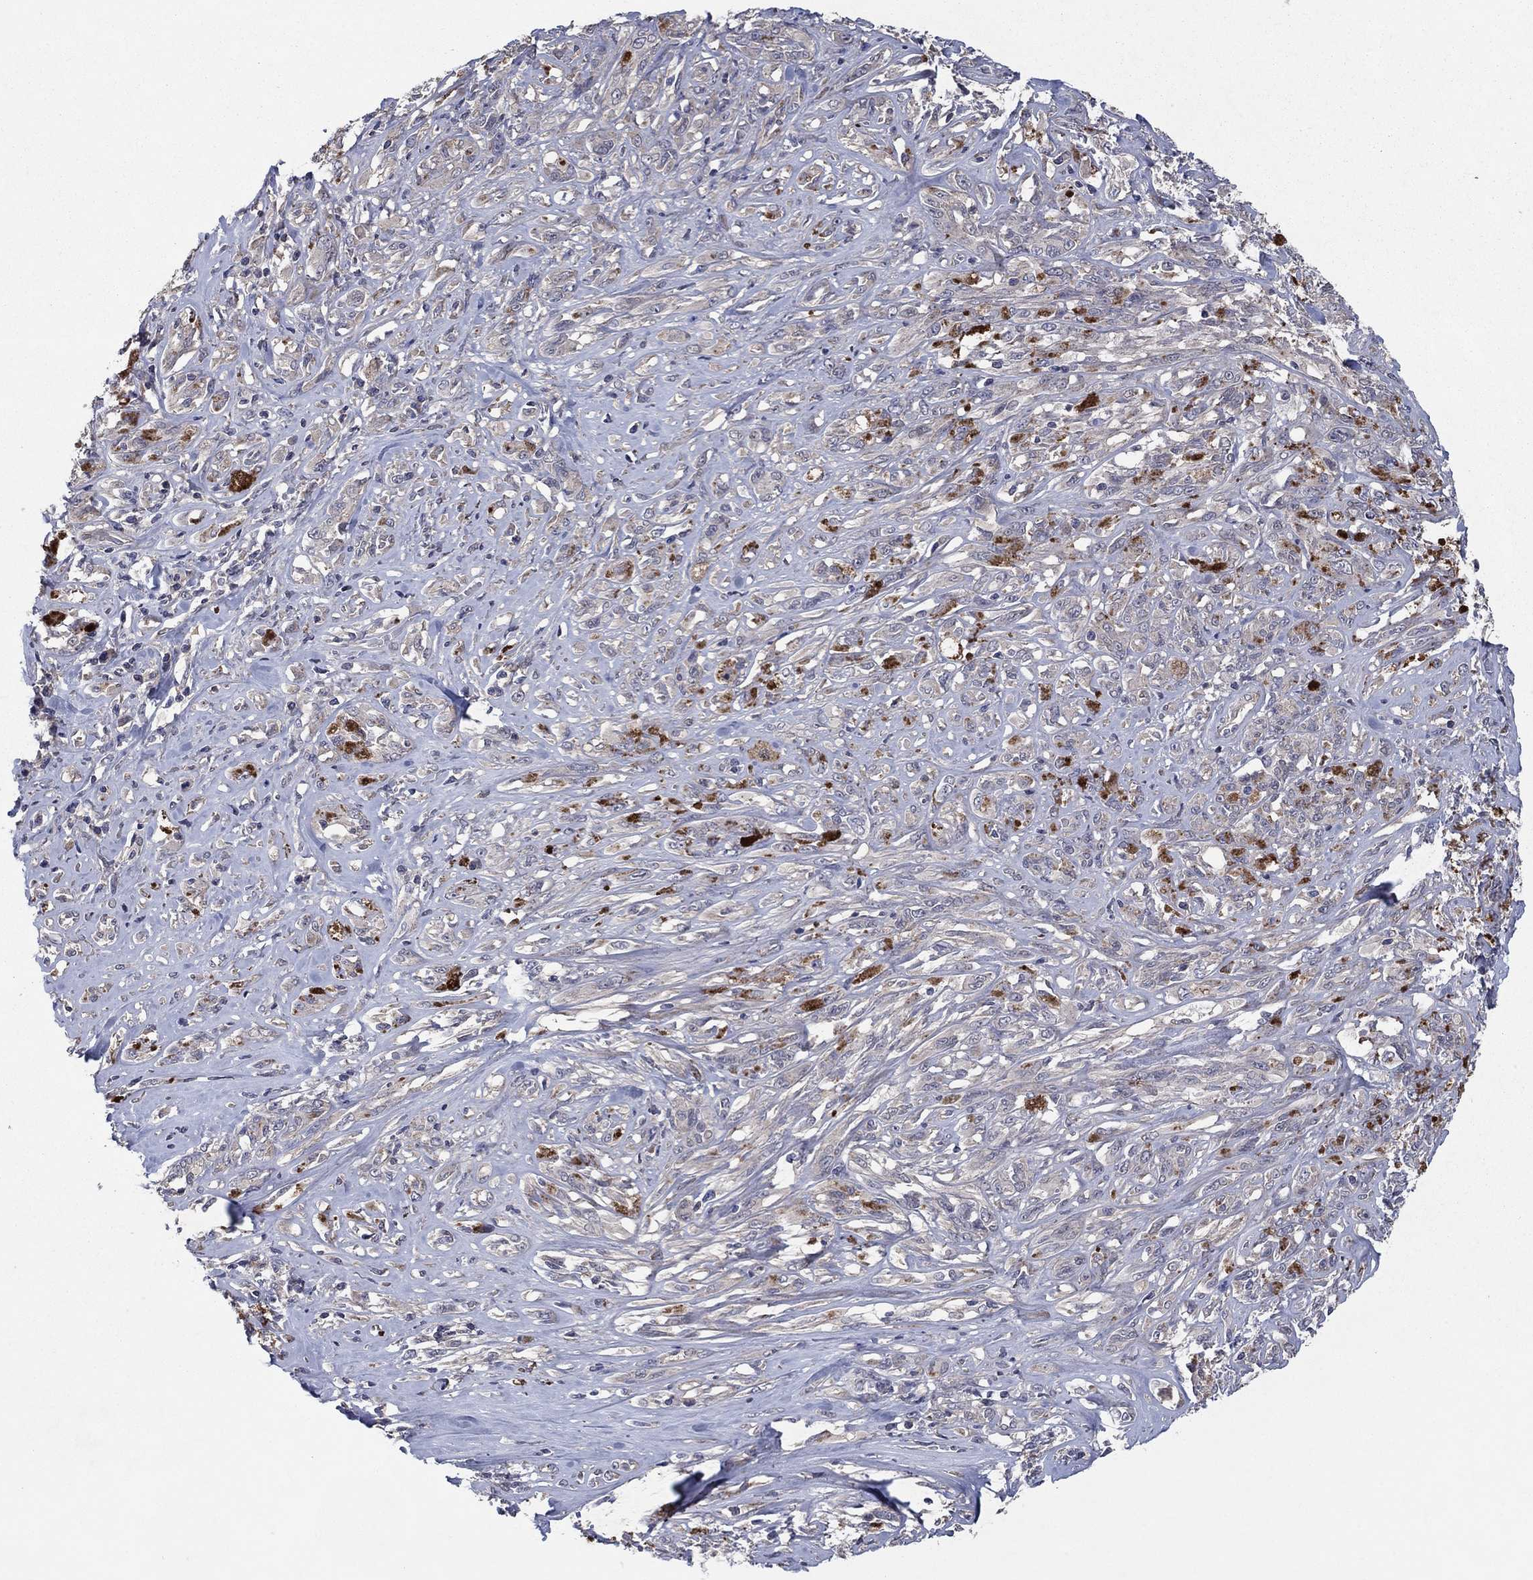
{"staining": {"intensity": "negative", "quantity": "none", "location": "none"}, "tissue": "melanoma", "cell_type": "Tumor cells", "image_type": "cancer", "snomed": [{"axis": "morphology", "description": "Malignant melanoma, NOS"}, {"axis": "topography", "description": "Skin"}], "caption": "An IHC image of malignant melanoma is shown. There is no staining in tumor cells of malignant melanoma.", "gene": "MSRB1", "patient": {"sex": "female", "age": 91}}